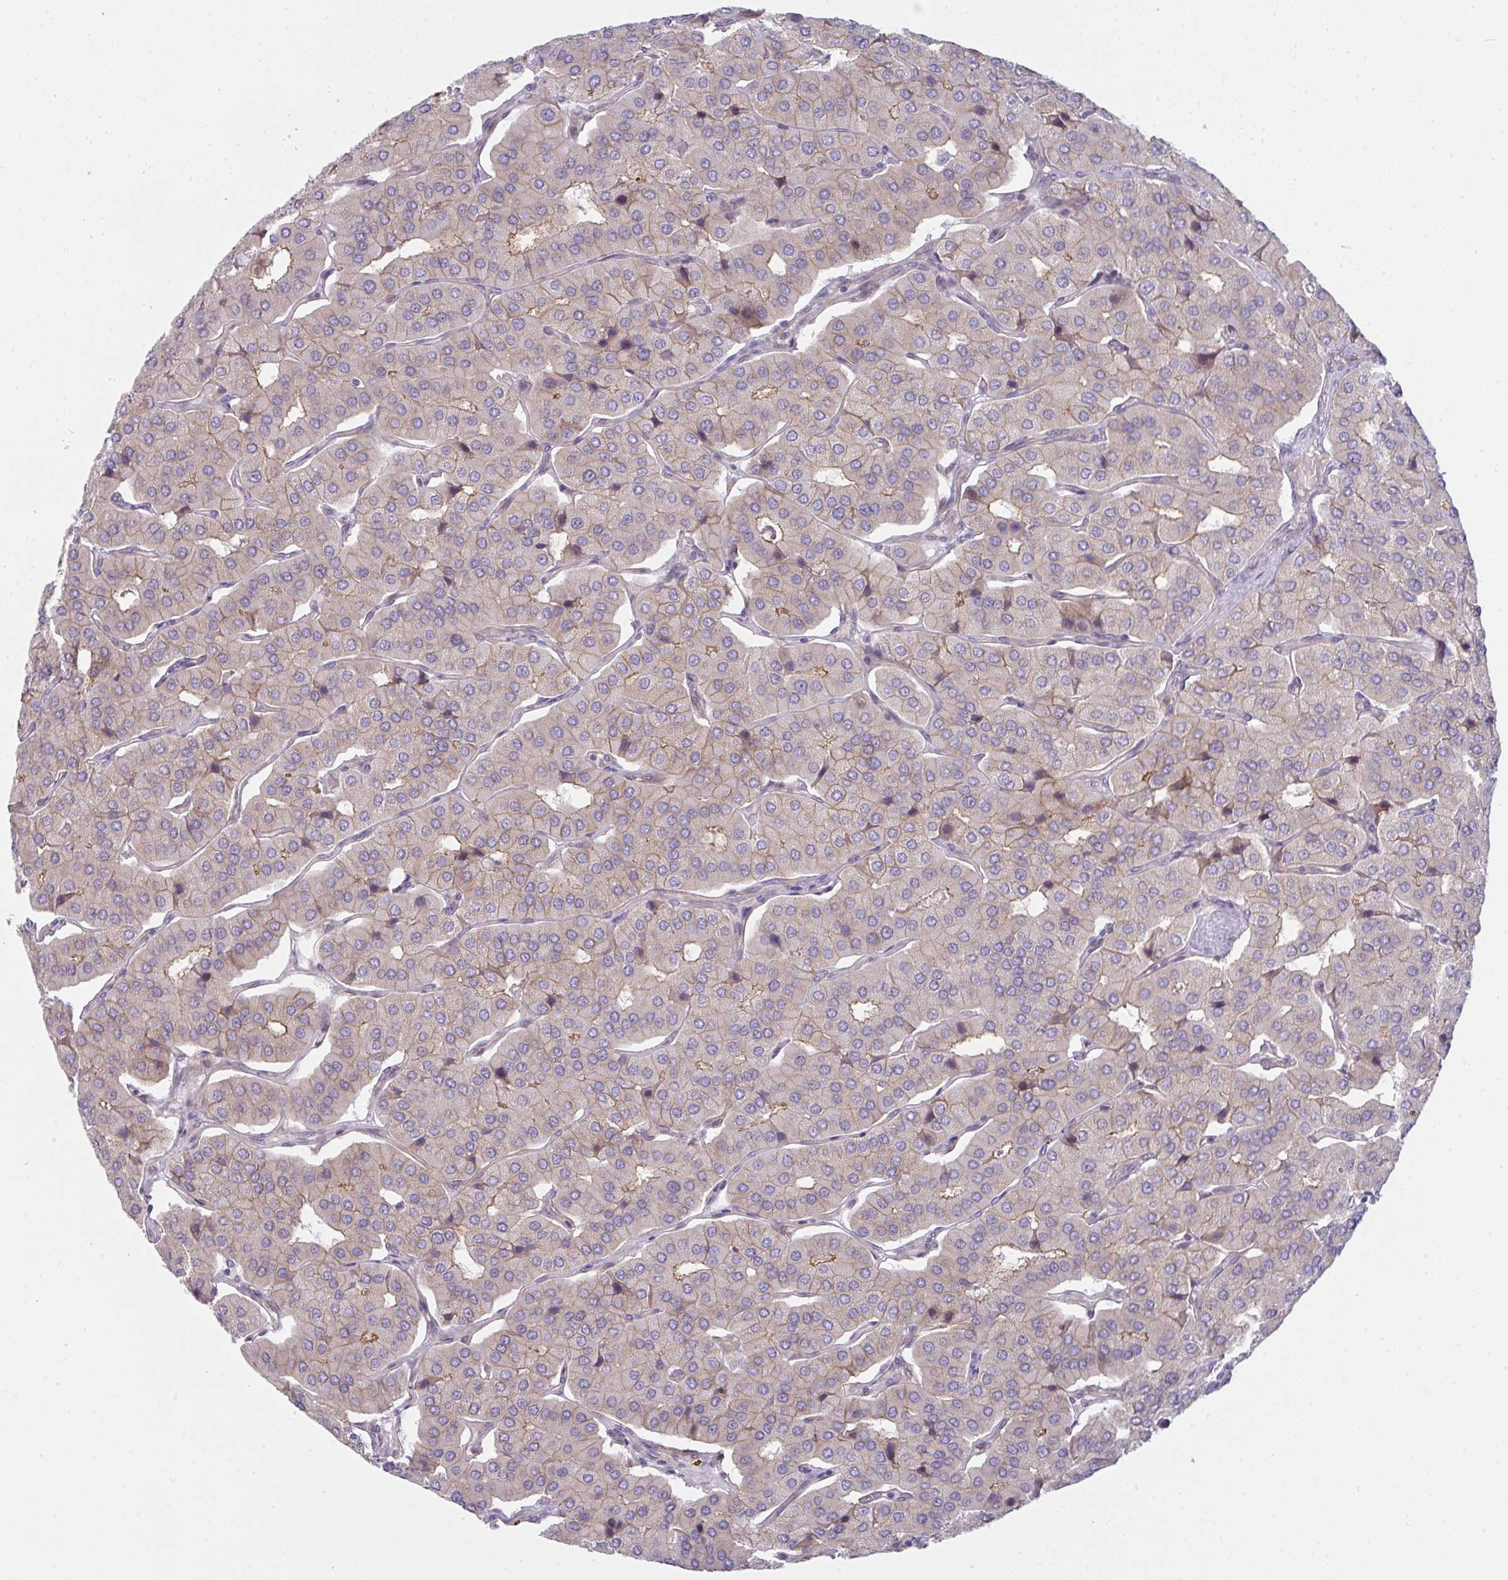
{"staining": {"intensity": "weak", "quantity": "25%-75%", "location": "cytoplasmic/membranous"}, "tissue": "parathyroid gland", "cell_type": "Glandular cells", "image_type": "normal", "snomed": [{"axis": "morphology", "description": "Normal tissue, NOS"}, {"axis": "morphology", "description": "Adenoma, NOS"}, {"axis": "topography", "description": "Parathyroid gland"}], "caption": "IHC histopathology image of benign parathyroid gland: parathyroid gland stained using immunohistochemistry (IHC) reveals low levels of weak protein expression localized specifically in the cytoplasmic/membranous of glandular cells, appearing as a cytoplasmic/membranous brown color.", "gene": "CASP9", "patient": {"sex": "female", "age": 86}}